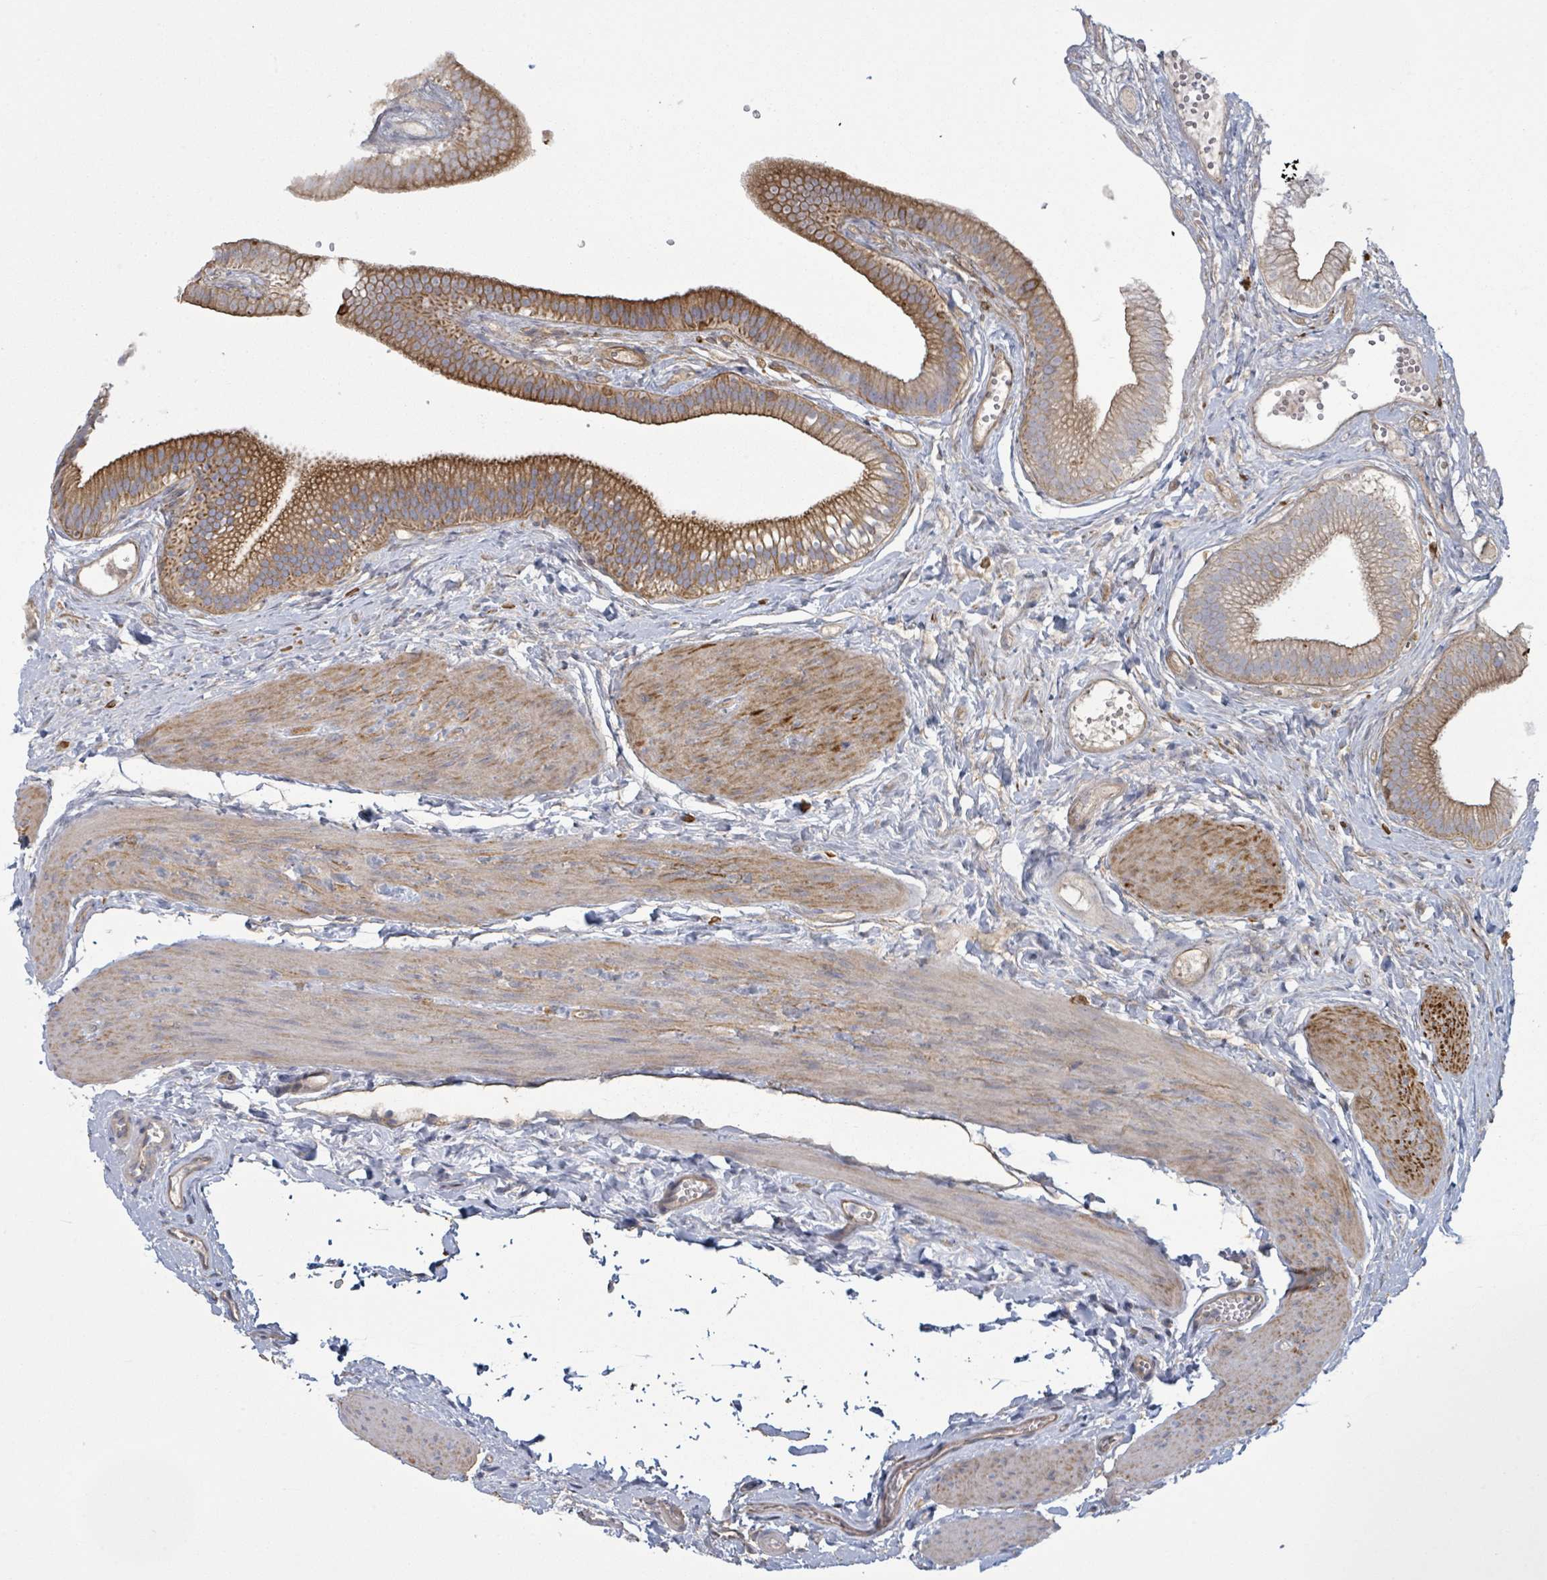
{"staining": {"intensity": "moderate", "quantity": ">75%", "location": "cytoplasmic/membranous"}, "tissue": "gallbladder", "cell_type": "Glandular cells", "image_type": "normal", "snomed": [{"axis": "morphology", "description": "Normal tissue, NOS"}, {"axis": "topography", "description": "Gallbladder"}], "caption": "The image exhibits immunohistochemical staining of normal gallbladder. There is moderate cytoplasmic/membranous positivity is seen in approximately >75% of glandular cells.", "gene": "COL13A1", "patient": {"sex": "female", "age": 54}}